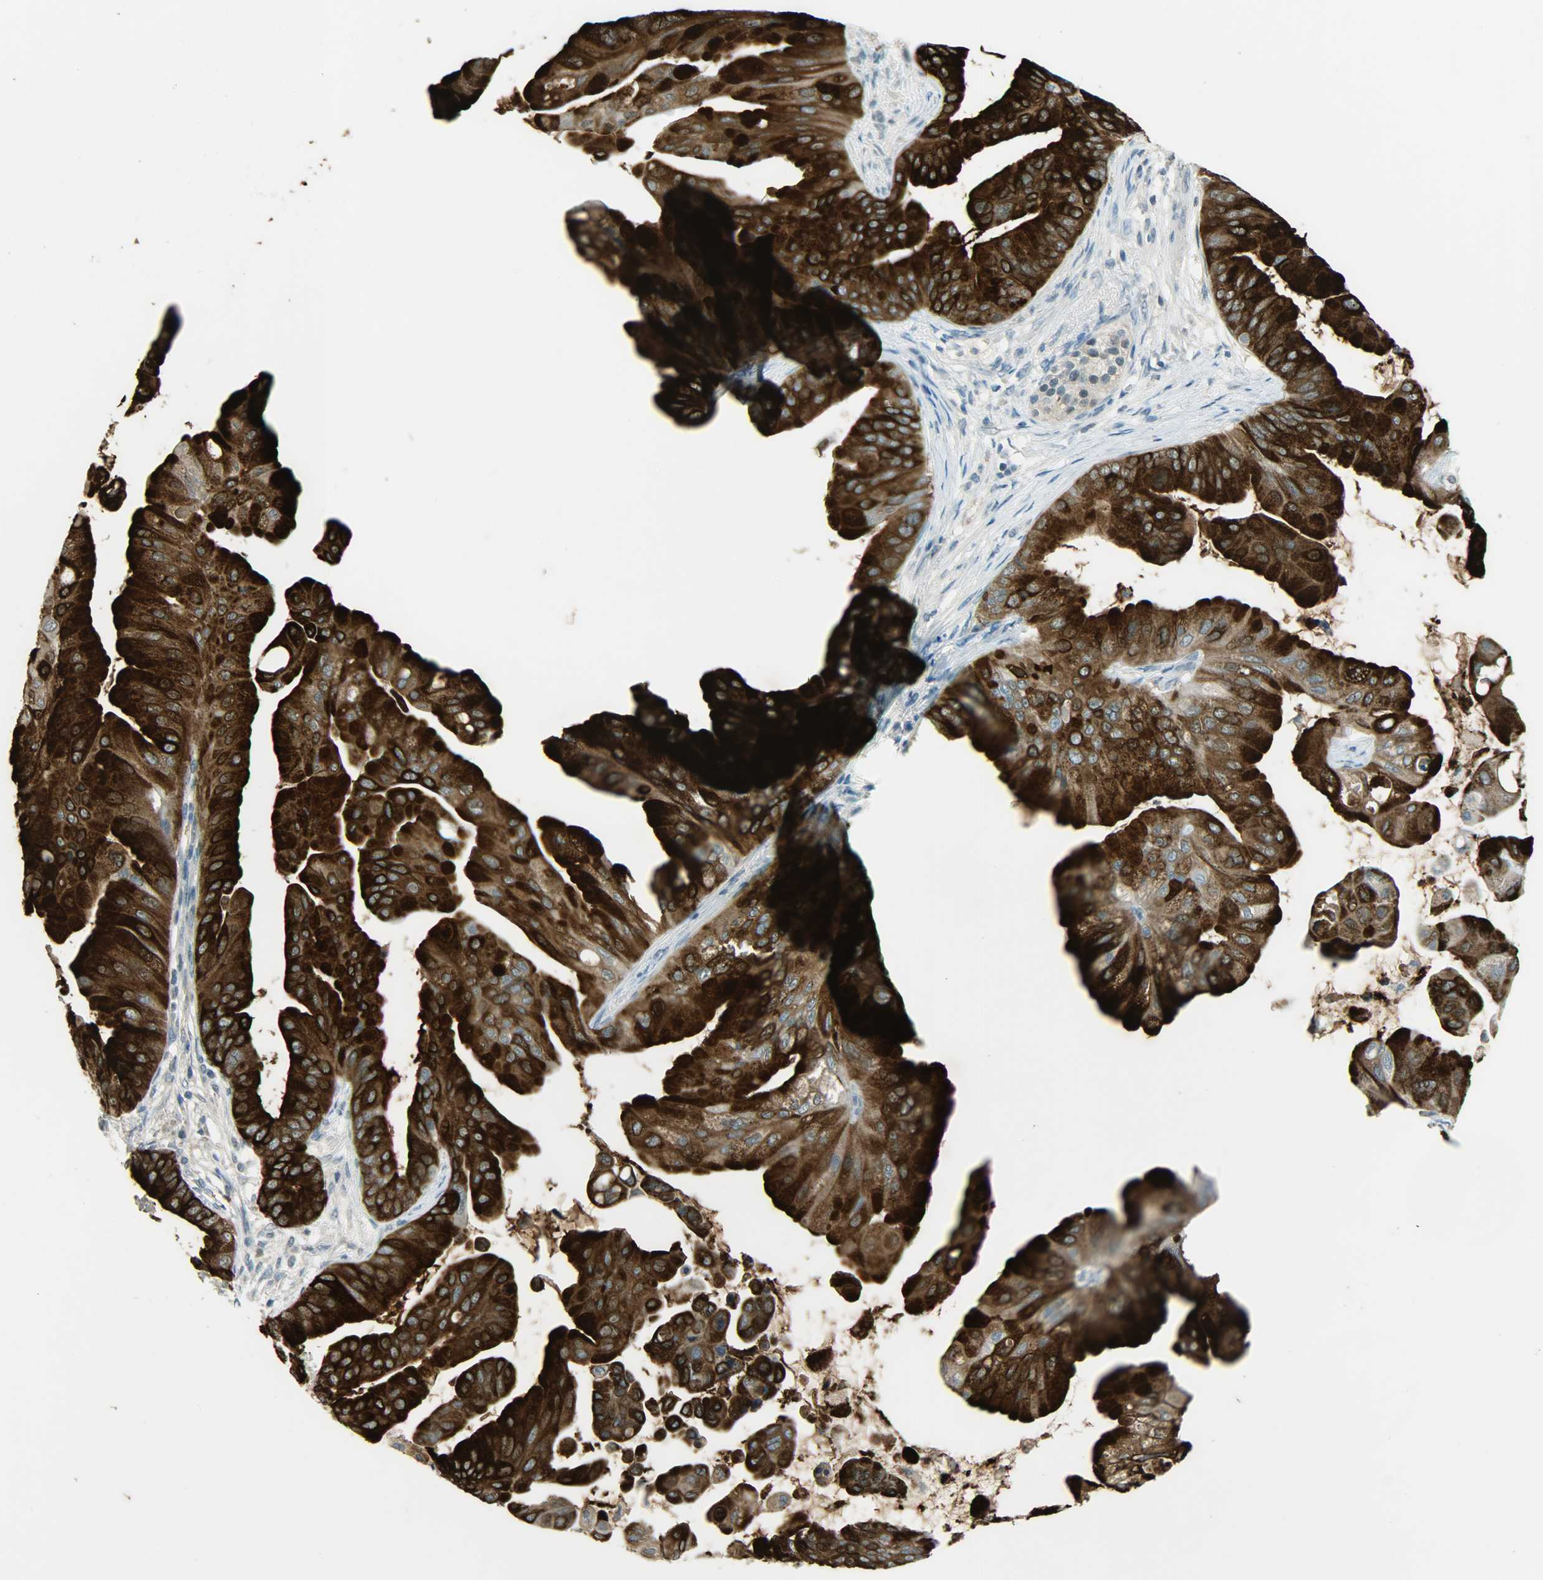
{"staining": {"intensity": "strong", "quantity": ">75%", "location": "cytoplasmic/membranous"}, "tissue": "pancreatic cancer", "cell_type": "Tumor cells", "image_type": "cancer", "snomed": [{"axis": "morphology", "description": "Adenocarcinoma, NOS"}, {"axis": "topography", "description": "Pancreas"}], "caption": "A micrograph of pancreatic cancer stained for a protein exhibits strong cytoplasmic/membranous brown staining in tumor cells.", "gene": "PRMT5", "patient": {"sex": "female", "age": 75}}